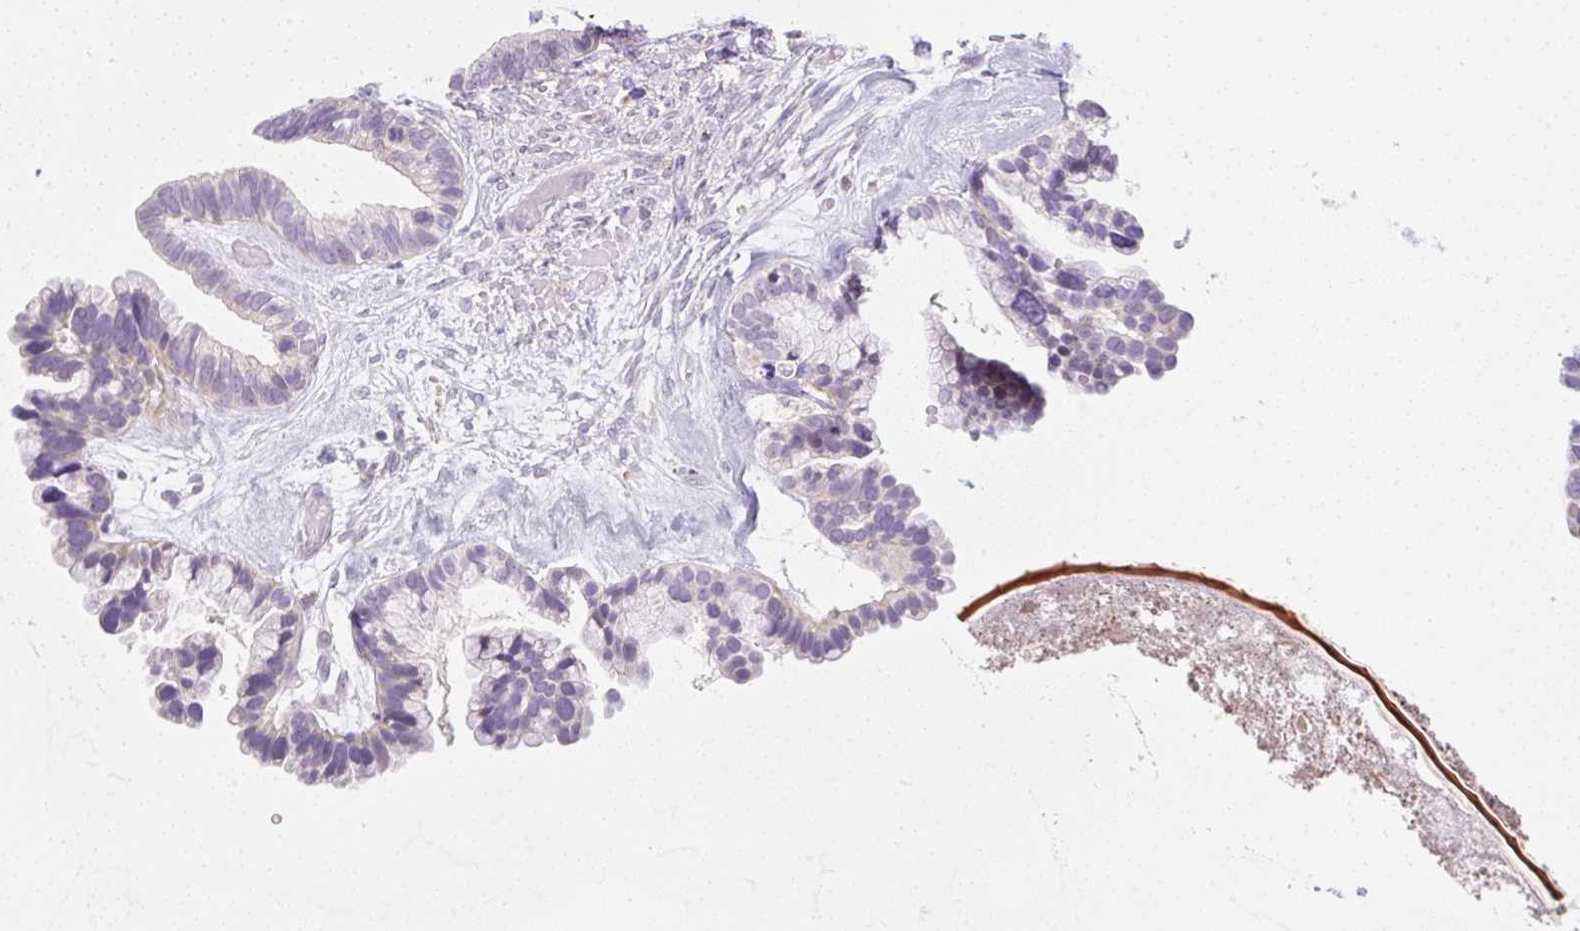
{"staining": {"intensity": "negative", "quantity": "none", "location": "none"}, "tissue": "ovarian cancer", "cell_type": "Tumor cells", "image_type": "cancer", "snomed": [{"axis": "morphology", "description": "Cystadenocarcinoma, serous, NOS"}, {"axis": "topography", "description": "Ovary"}], "caption": "DAB (3,3'-diaminobenzidine) immunohistochemical staining of human serous cystadenocarcinoma (ovarian) shows no significant positivity in tumor cells.", "gene": "OMA1", "patient": {"sex": "female", "age": 56}}